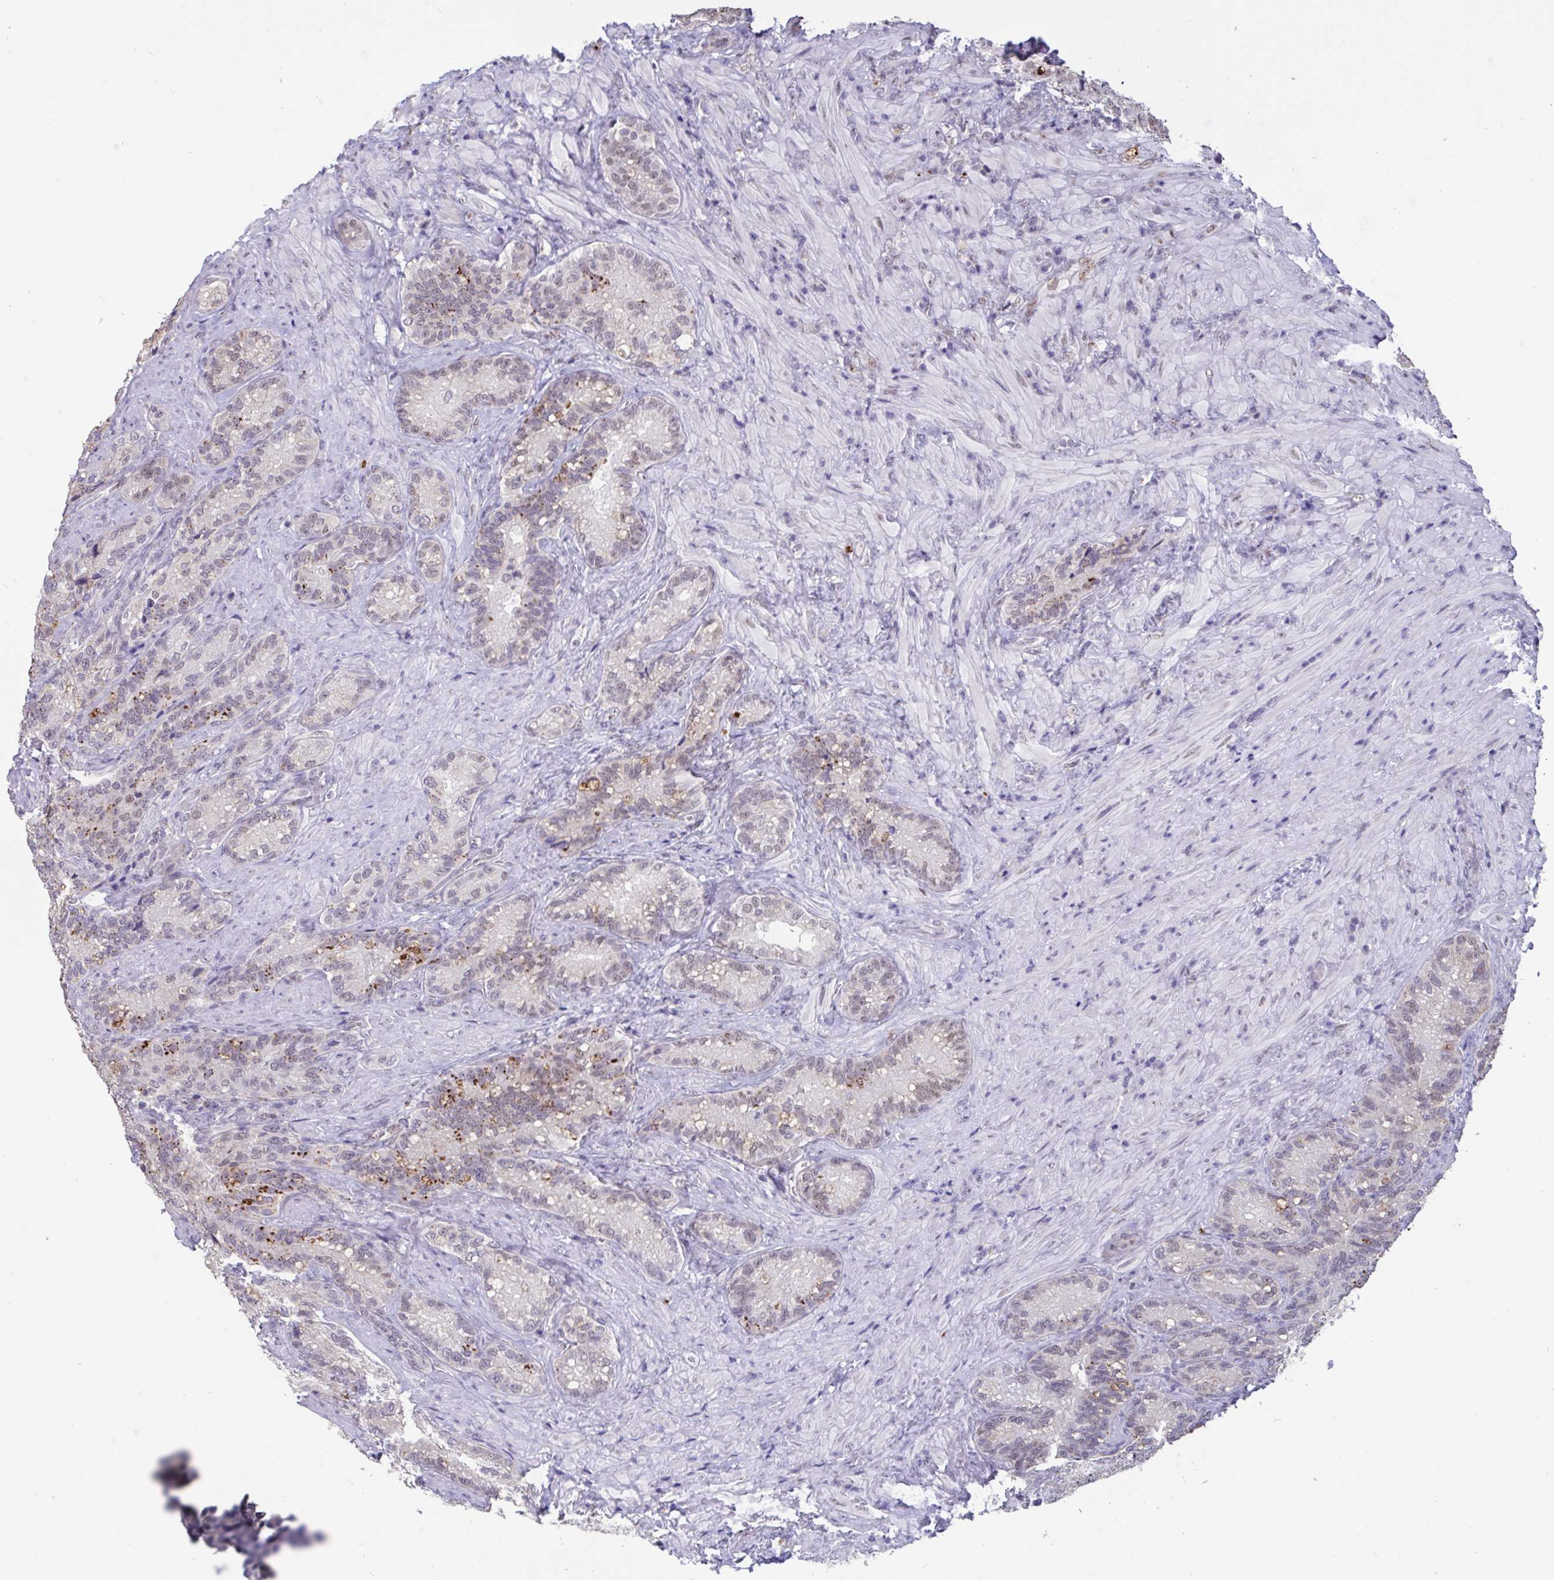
{"staining": {"intensity": "moderate", "quantity": "25%-75%", "location": "cytoplasmic/membranous,nuclear"}, "tissue": "seminal vesicle", "cell_type": "Glandular cells", "image_type": "normal", "snomed": [{"axis": "morphology", "description": "Normal tissue, NOS"}, {"axis": "topography", "description": "Seminal veicle"}], "caption": "High-power microscopy captured an IHC image of normal seminal vesicle, revealing moderate cytoplasmic/membranous,nuclear staining in approximately 25%-75% of glandular cells. The staining was performed using DAB, with brown indicating positive protein expression. Nuclei are stained blue with hematoxylin.", "gene": "DDX39A", "patient": {"sex": "male", "age": 68}}